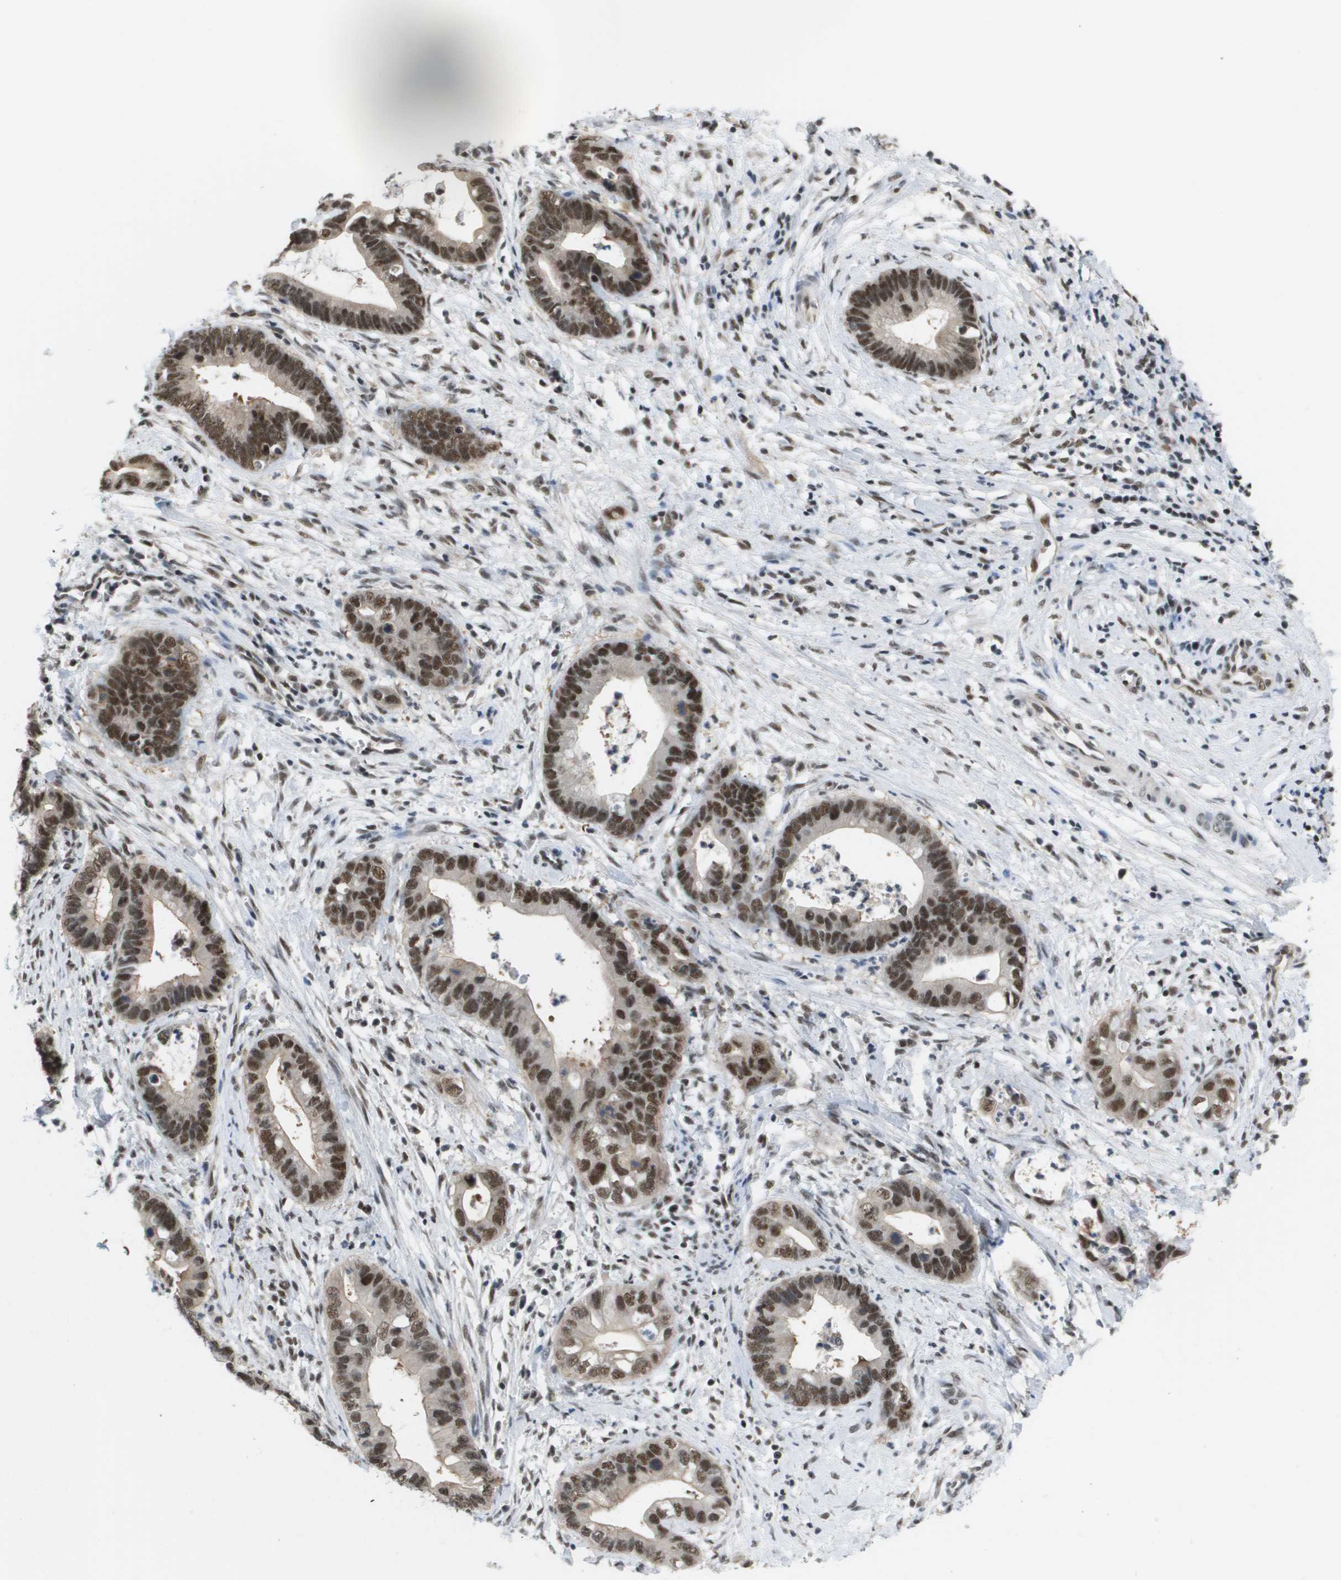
{"staining": {"intensity": "strong", "quantity": ">75%", "location": "nuclear"}, "tissue": "cervical cancer", "cell_type": "Tumor cells", "image_type": "cancer", "snomed": [{"axis": "morphology", "description": "Adenocarcinoma, NOS"}, {"axis": "topography", "description": "Cervix"}], "caption": "This is an image of immunohistochemistry (IHC) staining of cervical cancer (adenocarcinoma), which shows strong positivity in the nuclear of tumor cells.", "gene": "ISY1", "patient": {"sex": "female", "age": 44}}